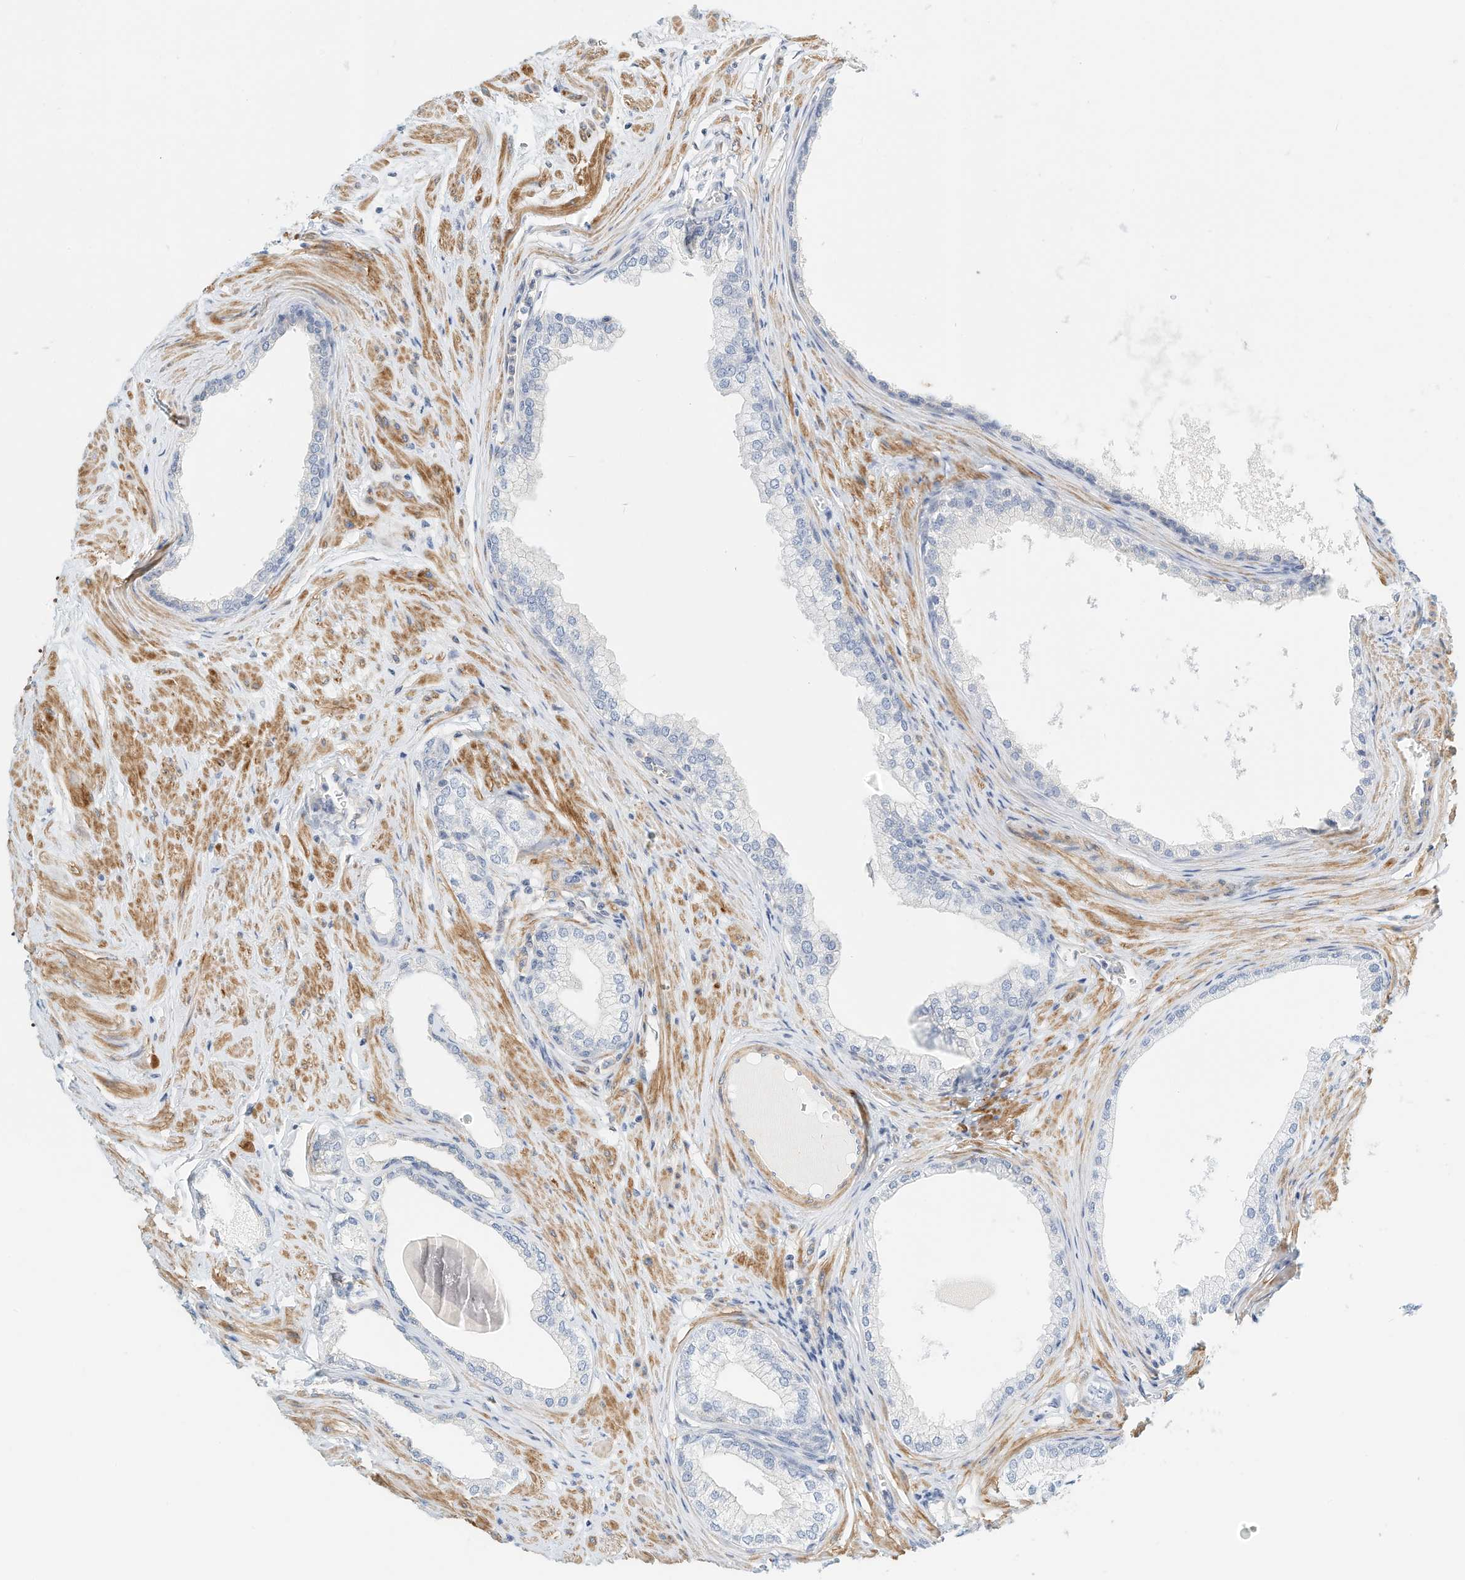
{"staining": {"intensity": "weak", "quantity": "<25%", "location": "cytoplasmic/membranous"}, "tissue": "prostate", "cell_type": "Glandular cells", "image_type": "normal", "snomed": [{"axis": "morphology", "description": "Normal tissue, NOS"}, {"axis": "morphology", "description": "Urothelial carcinoma, Low grade"}, {"axis": "topography", "description": "Urinary bladder"}, {"axis": "topography", "description": "Prostate"}], "caption": "DAB immunohistochemical staining of benign prostate displays no significant expression in glandular cells.", "gene": "MICAL1", "patient": {"sex": "male", "age": 60}}